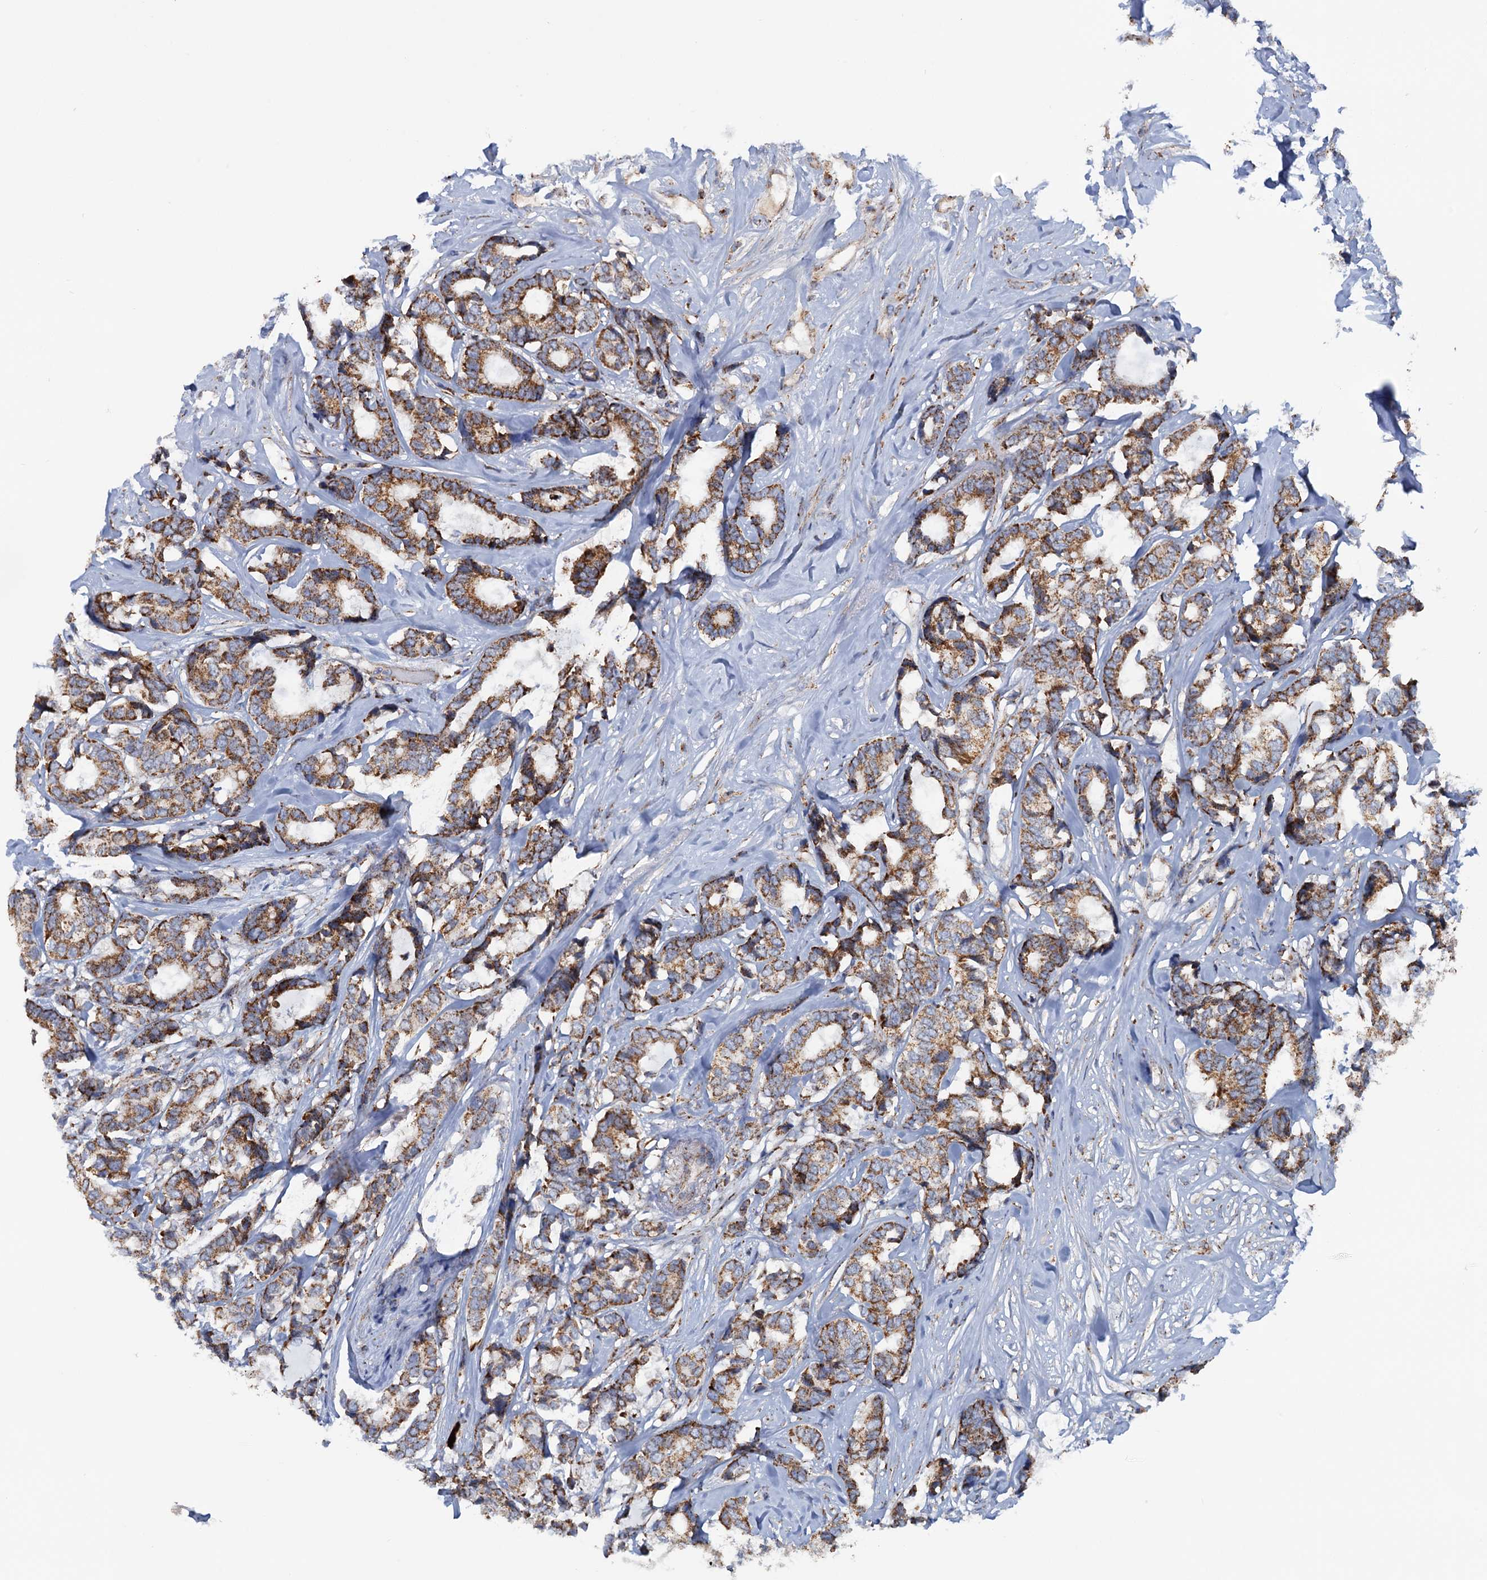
{"staining": {"intensity": "moderate", "quantity": ">75%", "location": "cytoplasmic/membranous"}, "tissue": "breast cancer", "cell_type": "Tumor cells", "image_type": "cancer", "snomed": [{"axis": "morphology", "description": "Duct carcinoma"}, {"axis": "topography", "description": "Breast"}], "caption": "Breast invasive ductal carcinoma stained for a protein exhibits moderate cytoplasmic/membranous positivity in tumor cells.", "gene": "GTPBP3", "patient": {"sex": "female", "age": 87}}